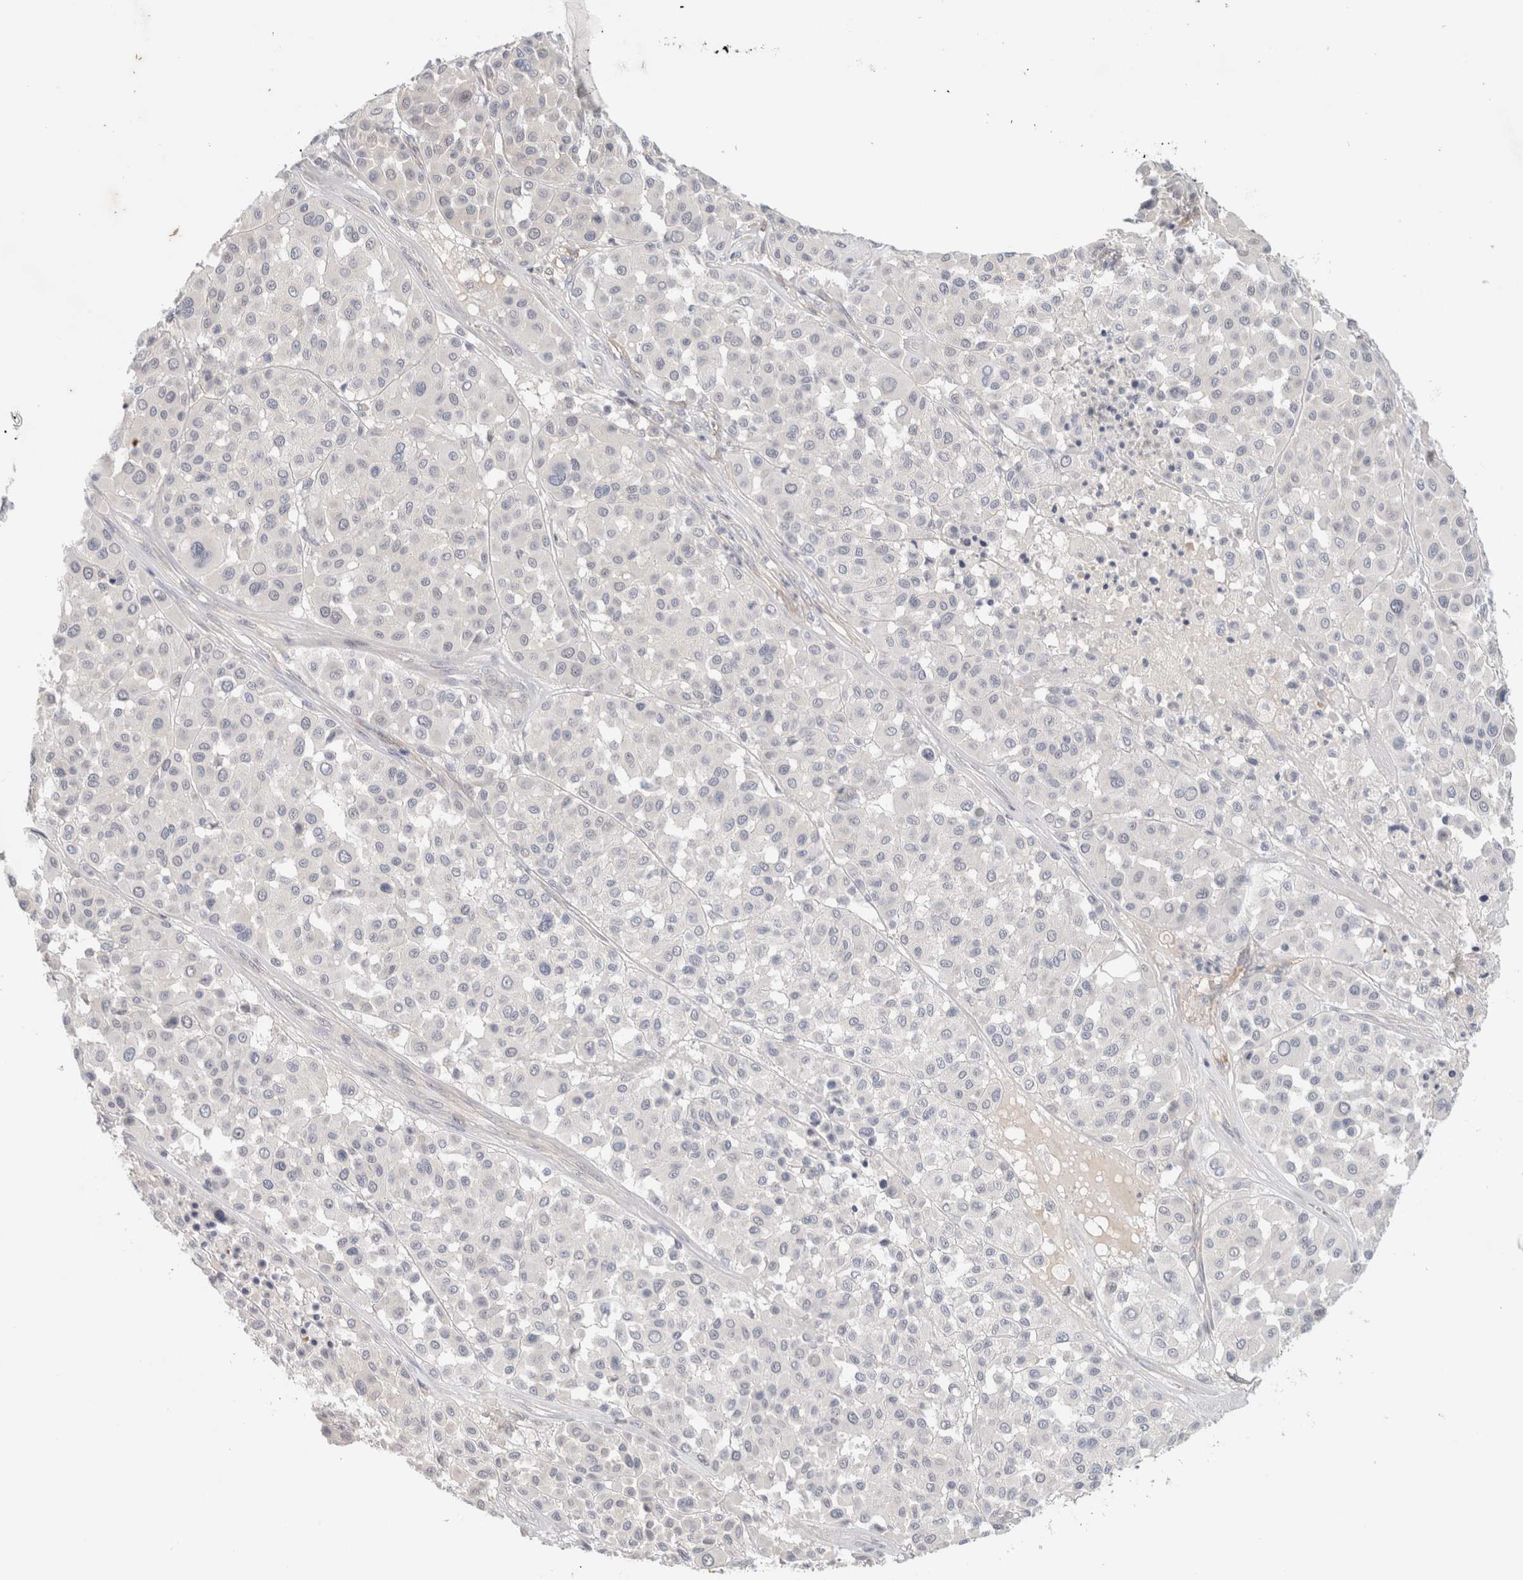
{"staining": {"intensity": "negative", "quantity": "none", "location": "none"}, "tissue": "melanoma", "cell_type": "Tumor cells", "image_type": "cancer", "snomed": [{"axis": "morphology", "description": "Malignant melanoma, Metastatic site"}, {"axis": "topography", "description": "Soft tissue"}], "caption": "Human malignant melanoma (metastatic site) stained for a protein using immunohistochemistry demonstrates no staining in tumor cells.", "gene": "SPRTN", "patient": {"sex": "male", "age": 41}}